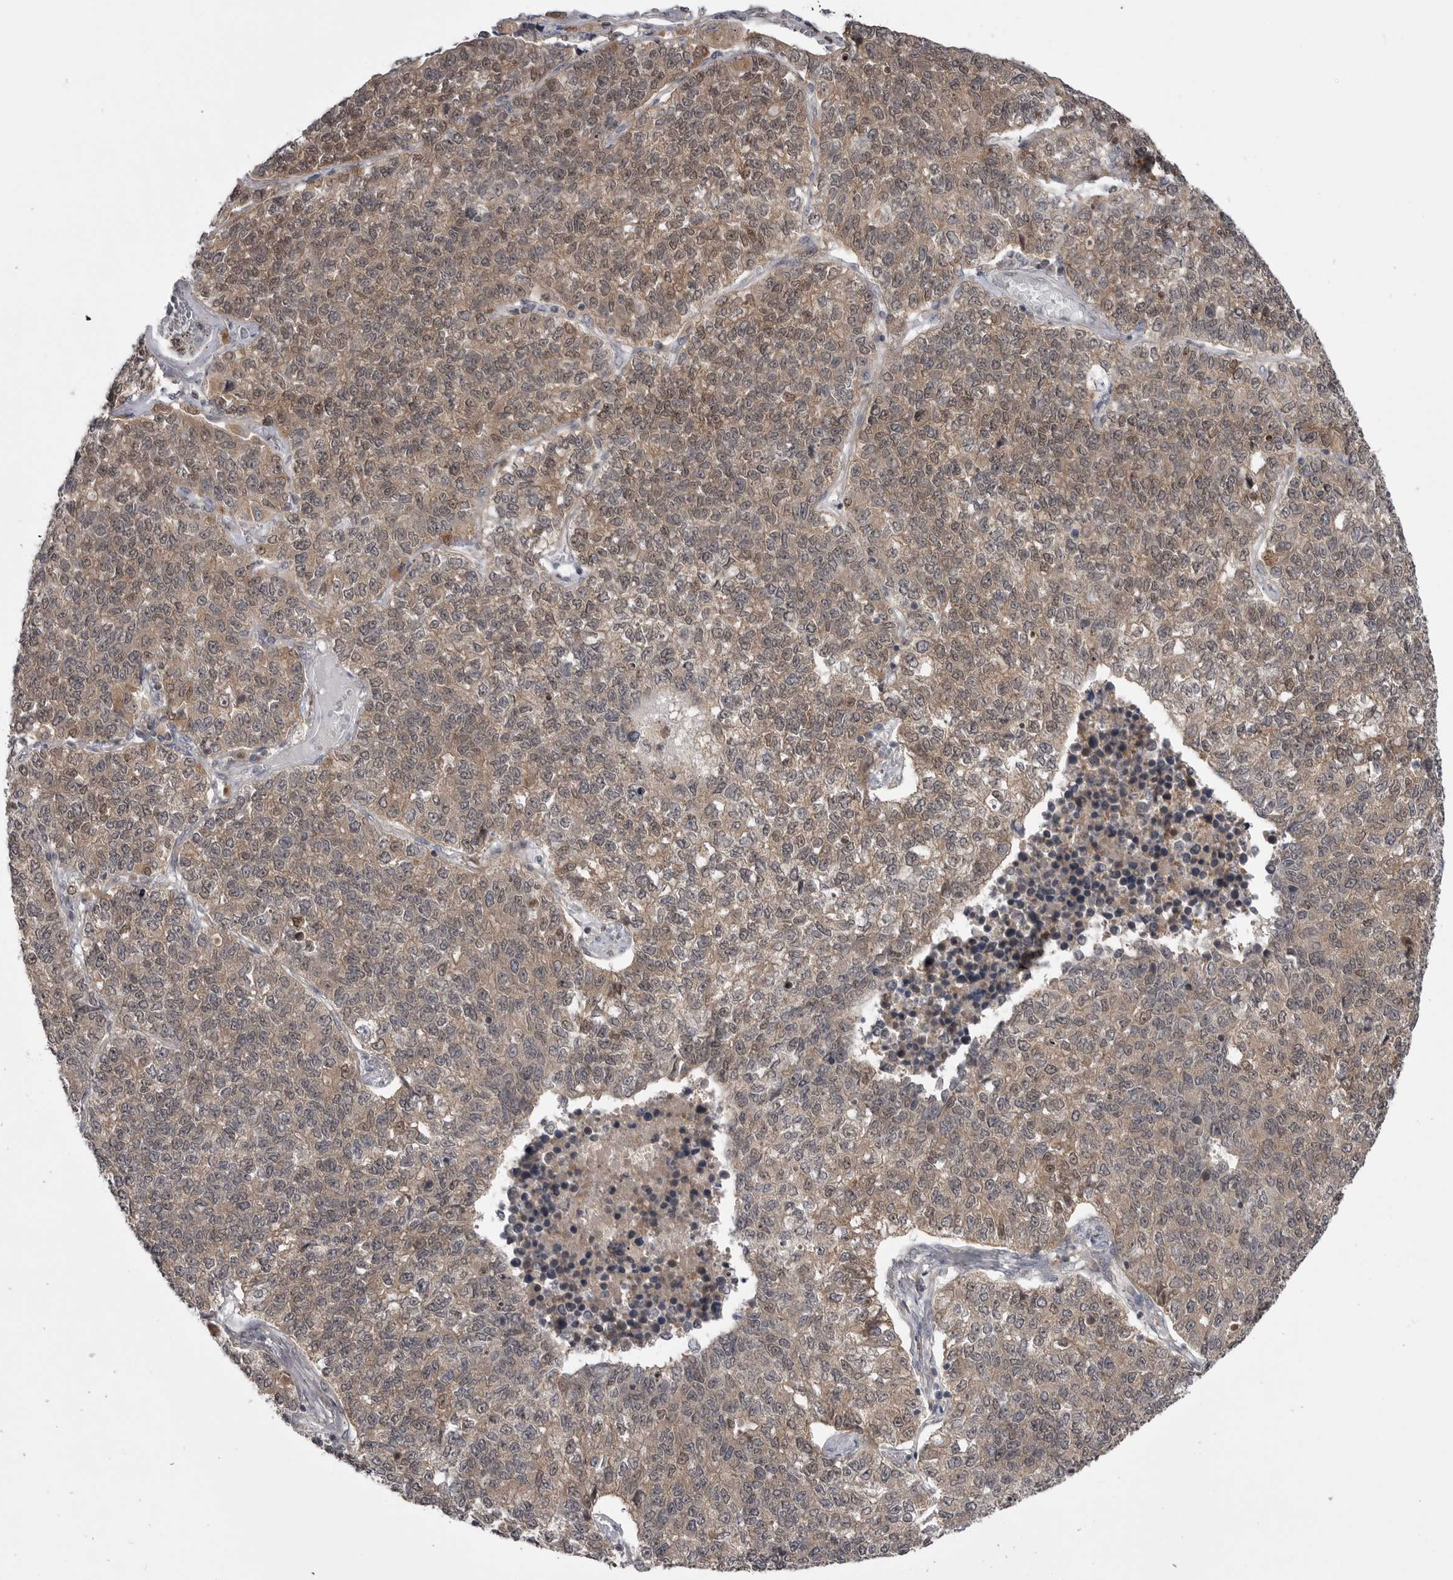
{"staining": {"intensity": "weak", "quantity": "25%-75%", "location": "cytoplasmic/membranous,nuclear"}, "tissue": "lung cancer", "cell_type": "Tumor cells", "image_type": "cancer", "snomed": [{"axis": "morphology", "description": "Adenocarcinoma, NOS"}, {"axis": "topography", "description": "Lung"}], "caption": "The immunohistochemical stain shows weak cytoplasmic/membranous and nuclear staining in tumor cells of lung cancer (adenocarcinoma) tissue. (DAB IHC with brightfield microscopy, high magnification).", "gene": "MAPK13", "patient": {"sex": "male", "age": 49}}